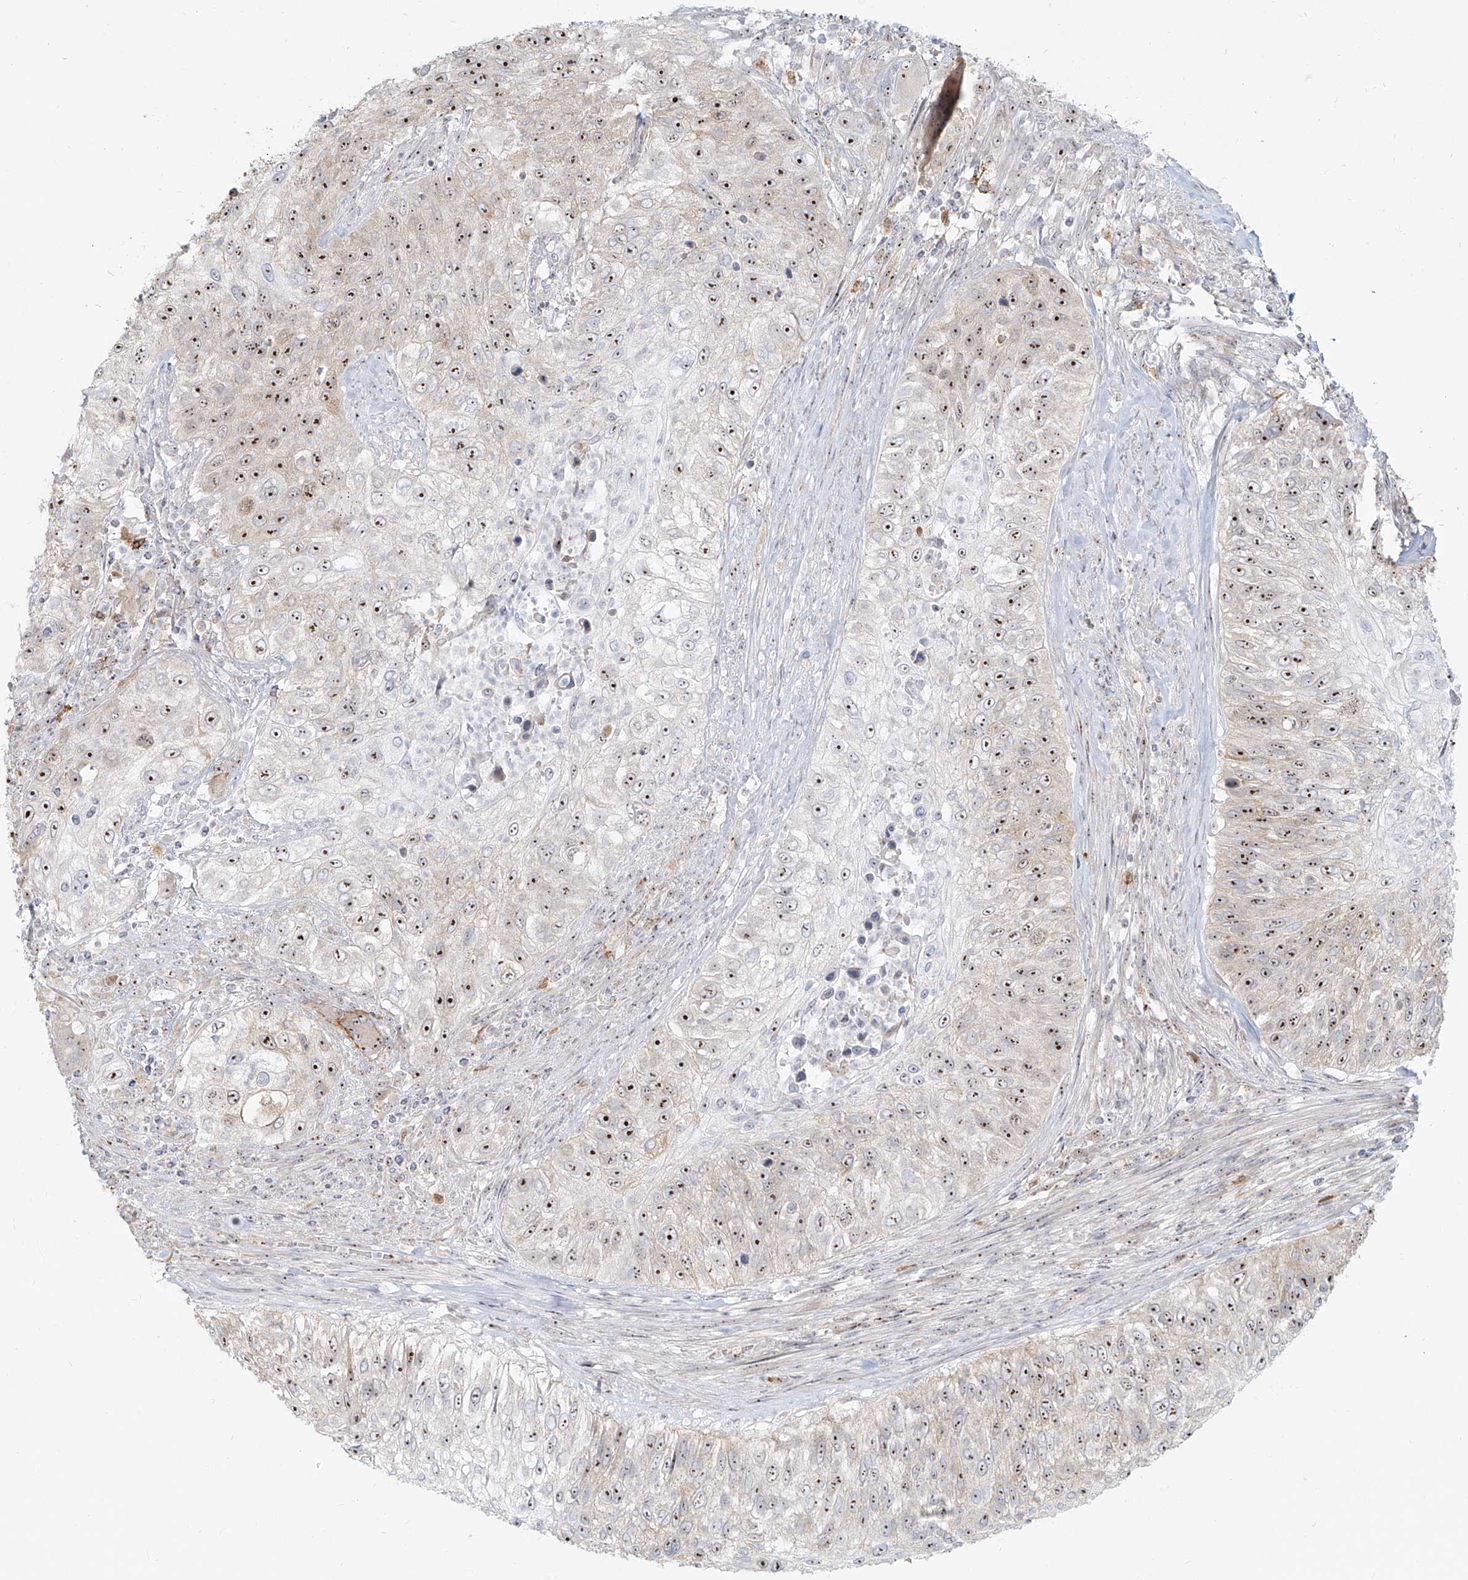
{"staining": {"intensity": "strong", "quantity": ">75%", "location": "nuclear"}, "tissue": "urothelial cancer", "cell_type": "Tumor cells", "image_type": "cancer", "snomed": [{"axis": "morphology", "description": "Urothelial carcinoma, High grade"}, {"axis": "topography", "description": "Urinary bladder"}], "caption": "Protein expression analysis of human urothelial cancer reveals strong nuclear staining in about >75% of tumor cells. (brown staining indicates protein expression, while blue staining denotes nuclei).", "gene": "BYSL", "patient": {"sex": "female", "age": 60}}